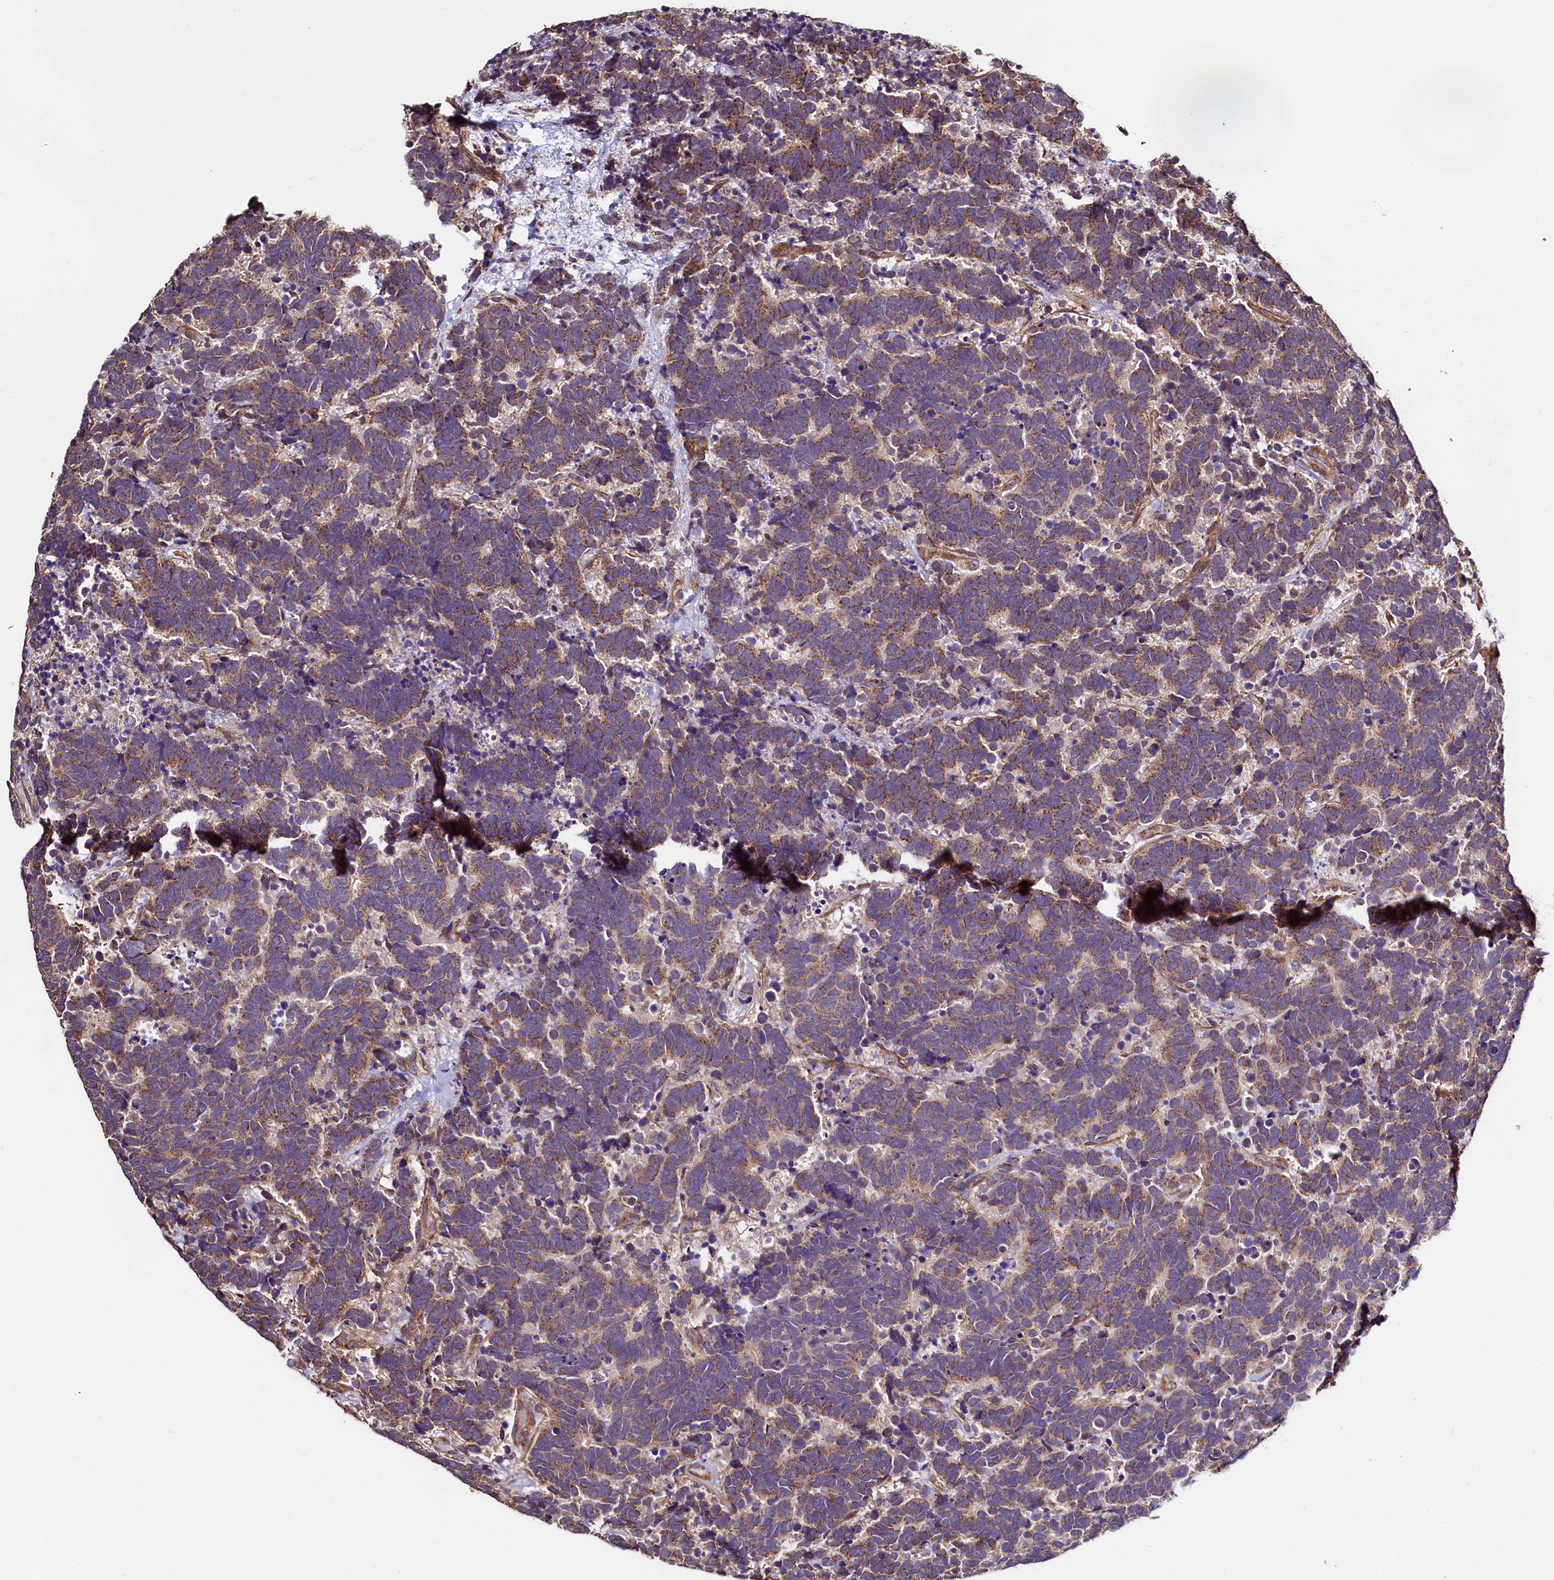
{"staining": {"intensity": "moderate", "quantity": ">75%", "location": "cytoplasmic/membranous"}, "tissue": "carcinoid", "cell_type": "Tumor cells", "image_type": "cancer", "snomed": [{"axis": "morphology", "description": "Carcinoma, NOS"}, {"axis": "morphology", "description": "Carcinoid, malignant, NOS"}, {"axis": "topography", "description": "Urinary bladder"}], "caption": "Carcinoma was stained to show a protein in brown. There is medium levels of moderate cytoplasmic/membranous positivity in about >75% of tumor cells.", "gene": "RBFA", "patient": {"sex": "male", "age": 57}}